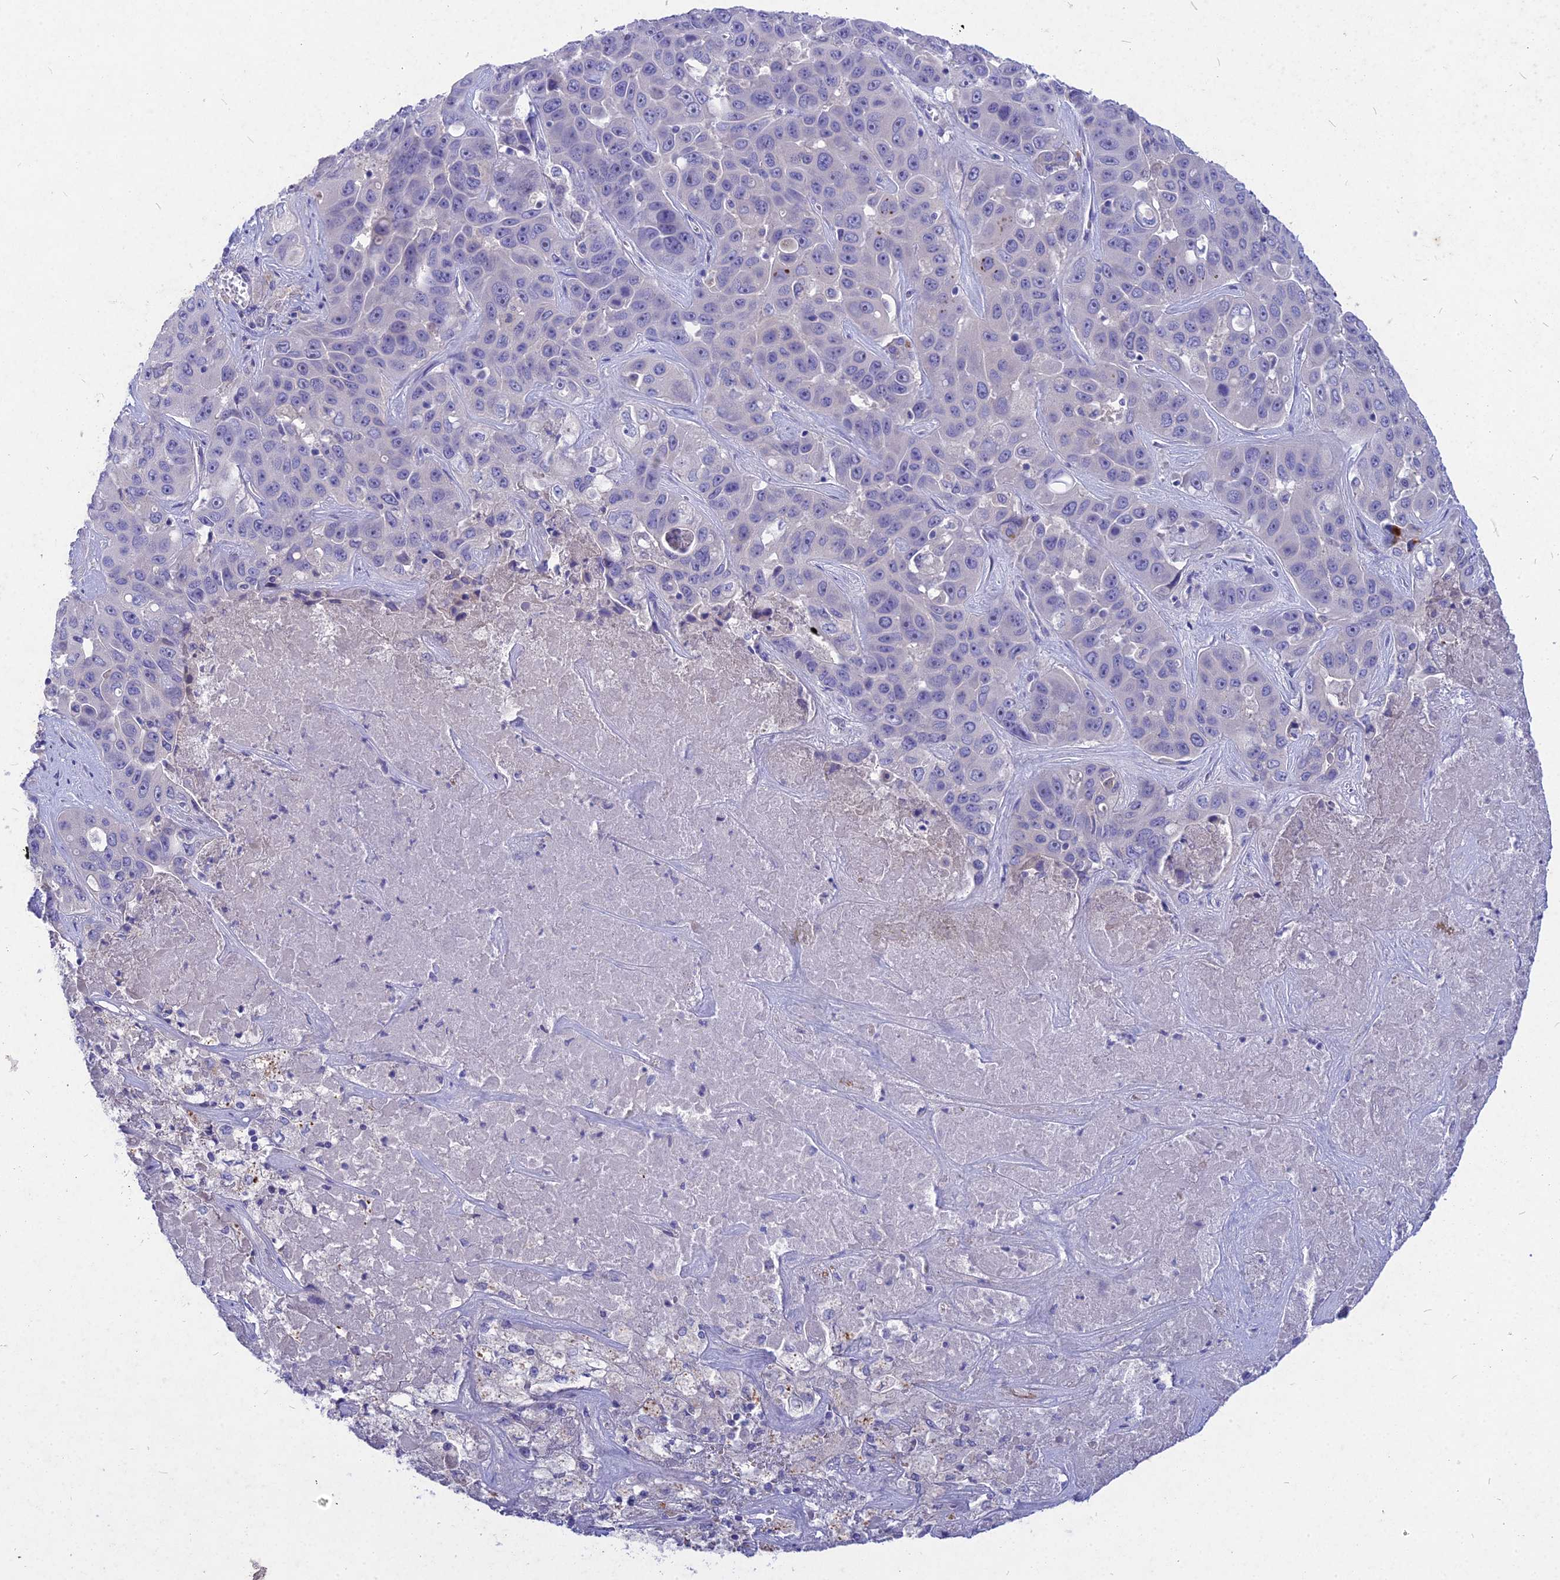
{"staining": {"intensity": "negative", "quantity": "none", "location": "none"}, "tissue": "liver cancer", "cell_type": "Tumor cells", "image_type": "cancer", "snomed": [{"axis": "morphology", "description": "Cholangiocarcinoma"}, {"axis": "topography", "description": "Liver"}], "caption": "DAB immunohistochemical staining of liver cancer displays no significant expression in tumor cells.", "gene": "DEFB119", "patient": {"sex": "female", "age": 52}}